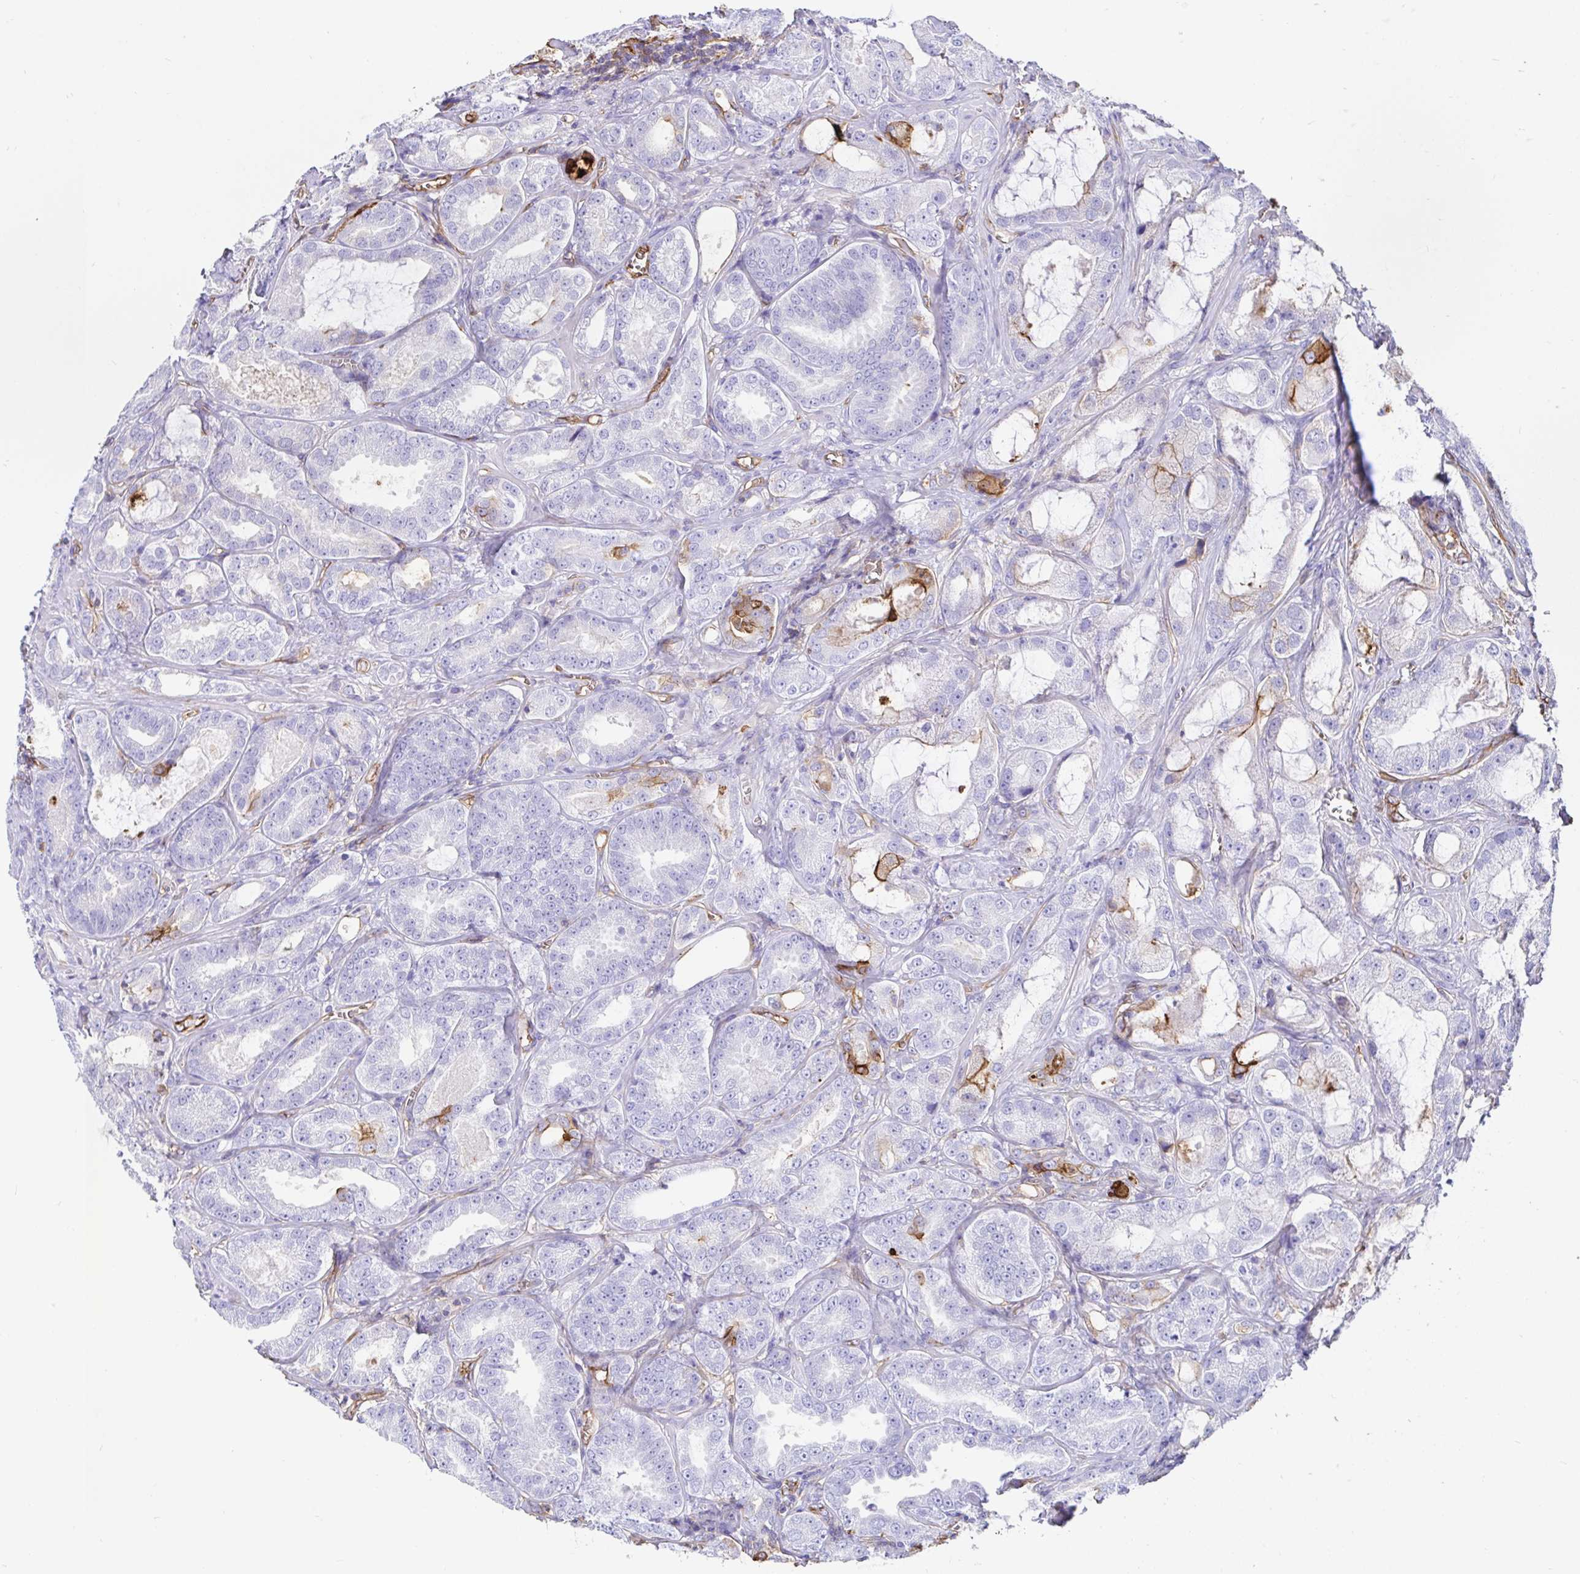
{"staining": {"intensity": "negative", "quantity": "none", "location": "none"}, "tissue": "prostate cancer", "cell_type": "Tumor cells", "image_type": "cancer", "snomed": [{"axis": "morphology", "description": "Adenocarcinoma, High grade"}, {"axis": "topography", "description": "Prostate"}], "caption": "Histopathology image shows no significant protein staining in tumor cells of adenocarcinoma (high-grade) (prostate).", "gene": "ANXA2", "patient": {"sex": "male", "age": 64}}